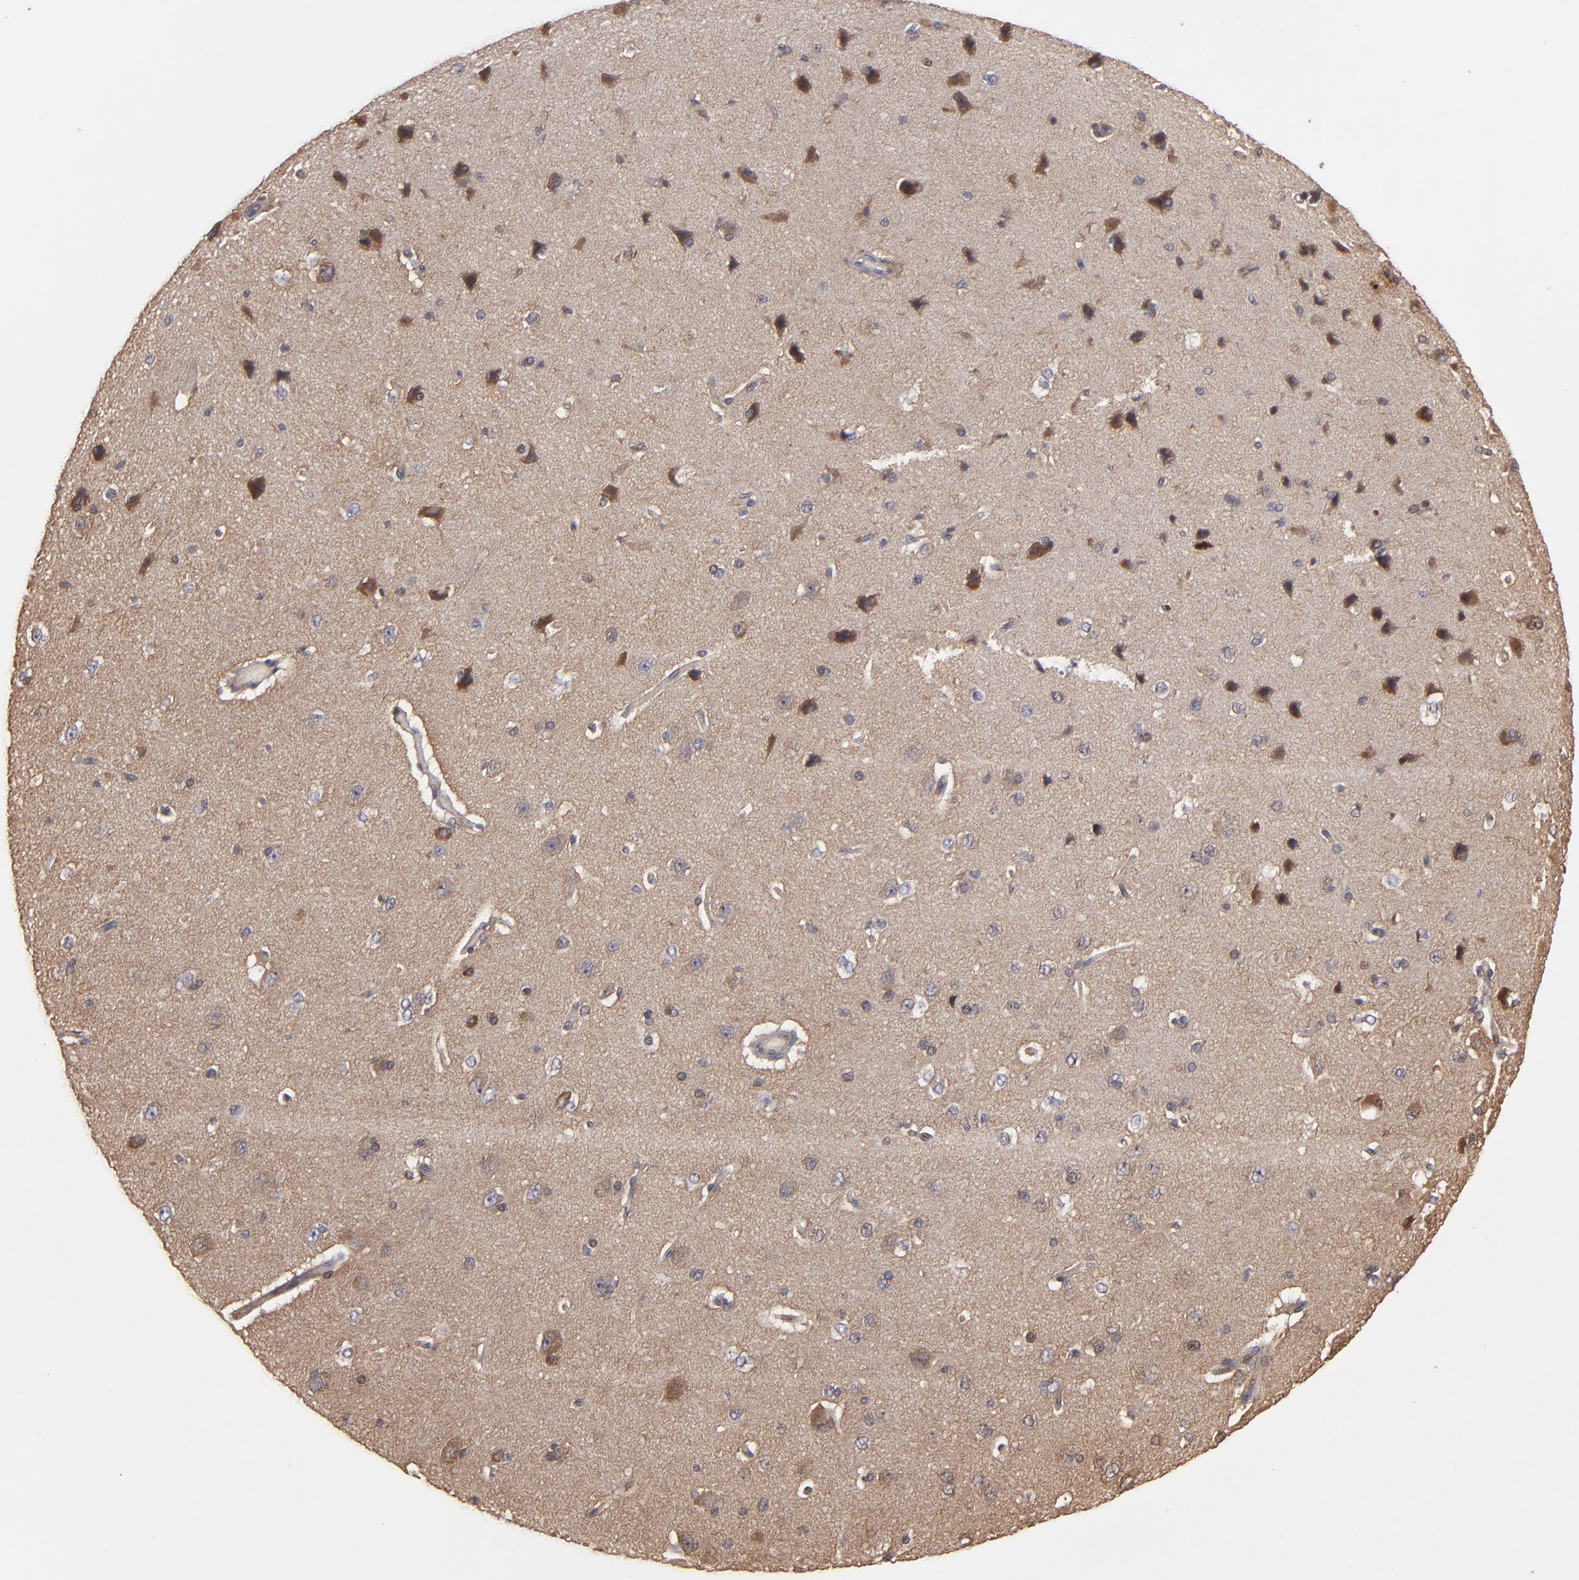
{"staining": {"intensity": "moderate", "quantity": ">75%", "location": "cytoplasmic/membranous"}, "tissue": "cerebral cortex", "cell_type": "Endothelial cells", "image_type": "normal", "snomed": [{"axis": "morphology", "description": "Normal tissue, NOS"}, {"axis": "topography", "description": "Cerebral cortex"}], "caption": "Endothelial cells show medium levels of moderate cytoplasmic/membranous expression in approximately >75% of cells in normal human cerebral cortex. (DAB = brown stain, brightfield microscopy at high magnification).", "gene": "BDKRB1", "patient": {"sex": "female", "age": 45}}